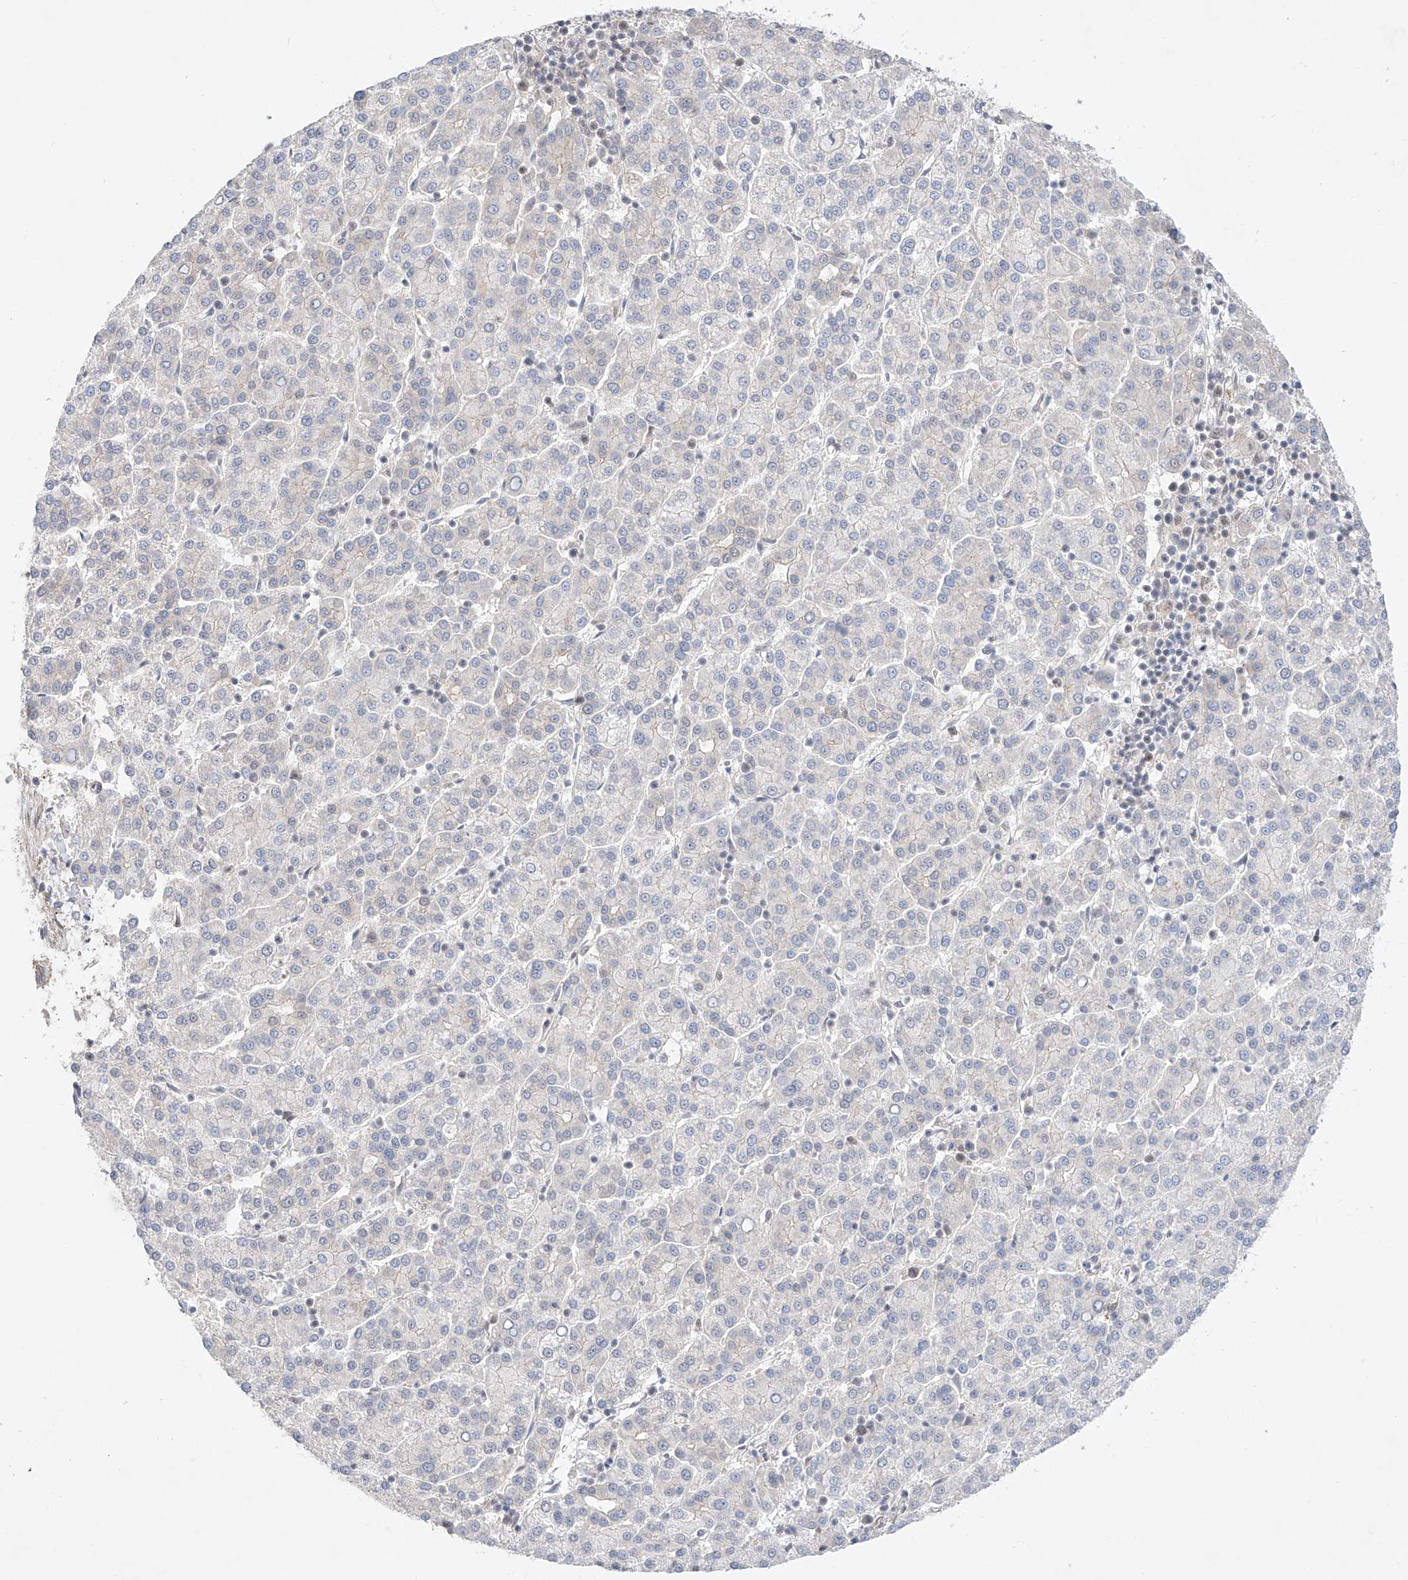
{"staining": {"intensity": "negative", "quantity": "none", "location": "none"}, "tissue": "liver cancer", "cell_type": "Tumor cells", "image_type": "cancer", "snomed": [{"axis": "morphology", "description": "Carcinoma, Hepatocellular, NOS"}, {"axis": "topography", "description": "Liver"}], "caption": "An immunohistochemistry photomicrograph of liver hepatocellular carcinoma is shown. There is no staining in tumor cells of liver hepatocellular carcinoma.", "gene": "TSR2", "patient": {"sex": "female", "age": 58}}